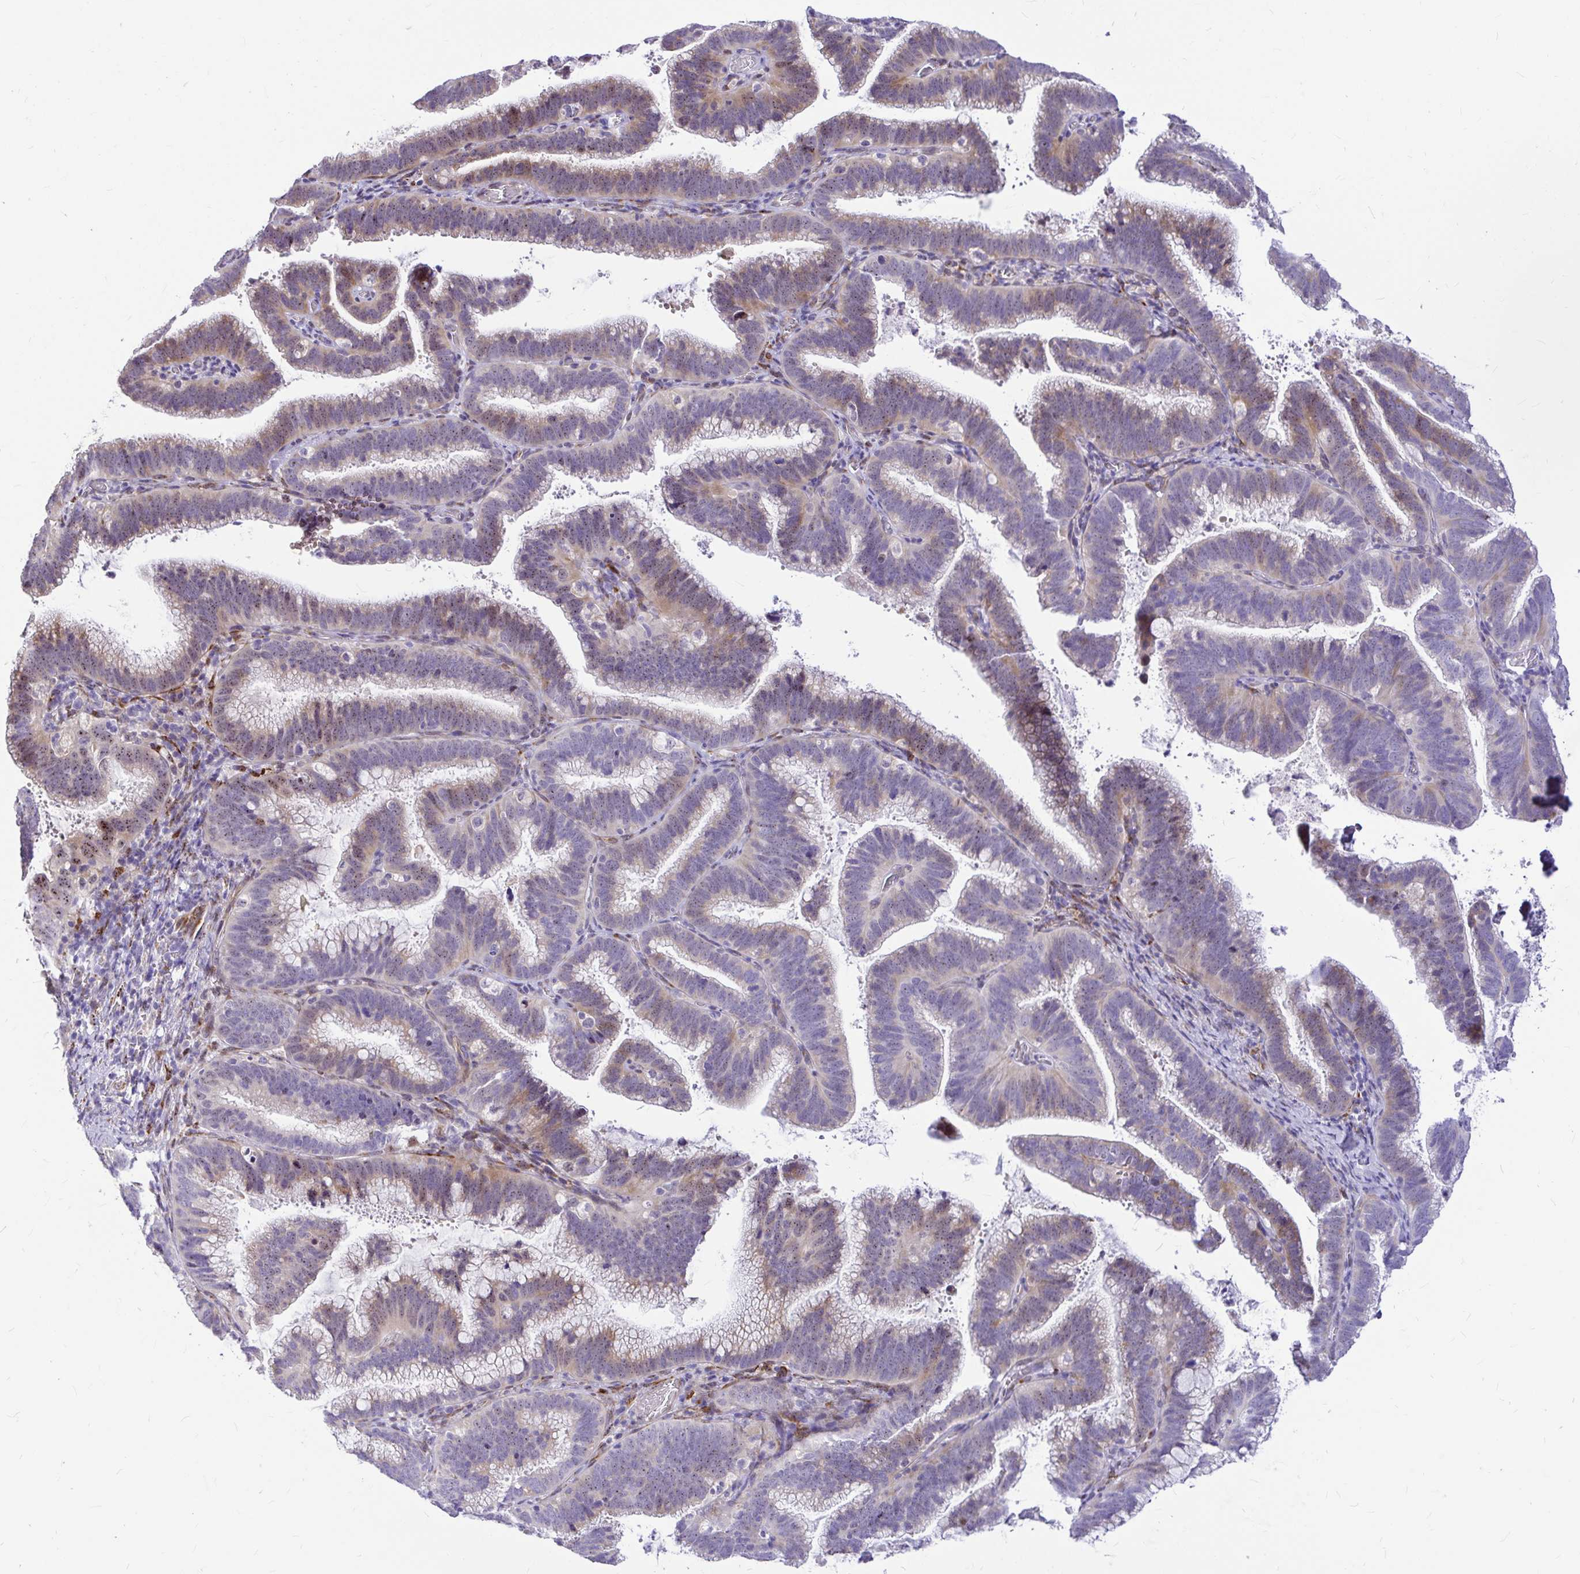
{"staining": {"intensity": "weak", "quantity": "25%-75%", "location": "cytoplasmic/membranous"}, "tissue": "cervical cancer", "cell_type": "Tumor cells", "image_type": "cancer", "snomed": [{"axis": "morphology", "description": "Adenocarcinoma, NOS"}, {"axis": "topography", "description": "Cervix"}], "caption": "Immunohistochemical staining of human adenocarcinoma (cervical) exhibits low levels of weak cytoplasmic/membranous protein expression in about 25%-75% of tumor cells. (IHC, brightfield microscopy, high magnification).", "gene": "GABBR2", "patient": {"sex": "female", "age": 61}}